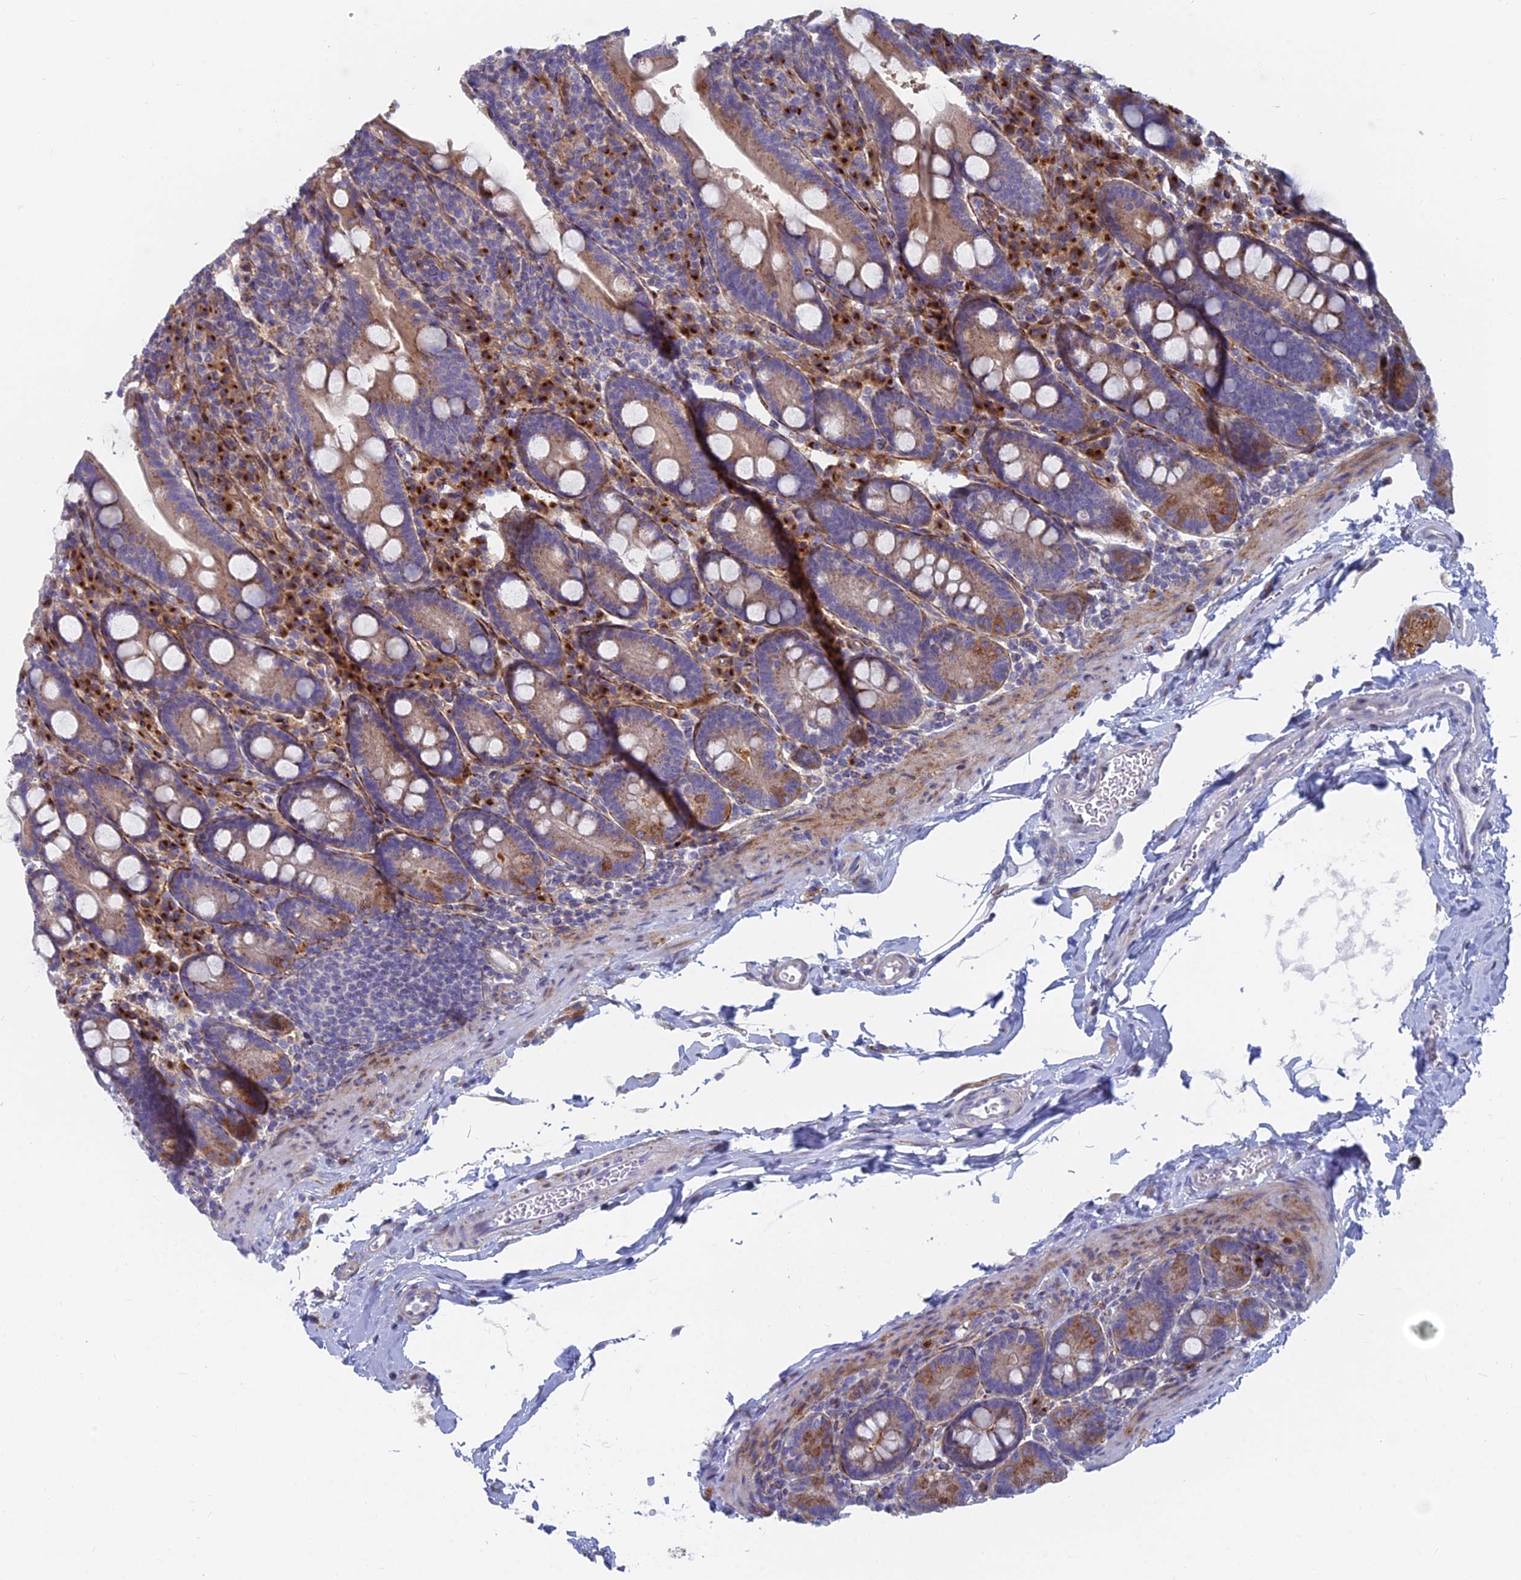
{"staining": {"intensity": "moderate", "quantity": "25%-75%", "location": "cytoplasmic/membranous"}, "tissue": "duodenum", "cell_type": "Glandular cells", "image_type": "normal", "snomed": [{"axis": "morphology", "description": "Normal tissue, NOS"}, {"axis": "topography", "description": "Duodenum"}], "caption": "Duodenum stained for a protein (brown) shows moderate cytoplasmic/membranous positive positivity in approximately 25%-75% of glandular cells.", "gene": "B9D2", "patient": {"sex": "male", "age": 35}}